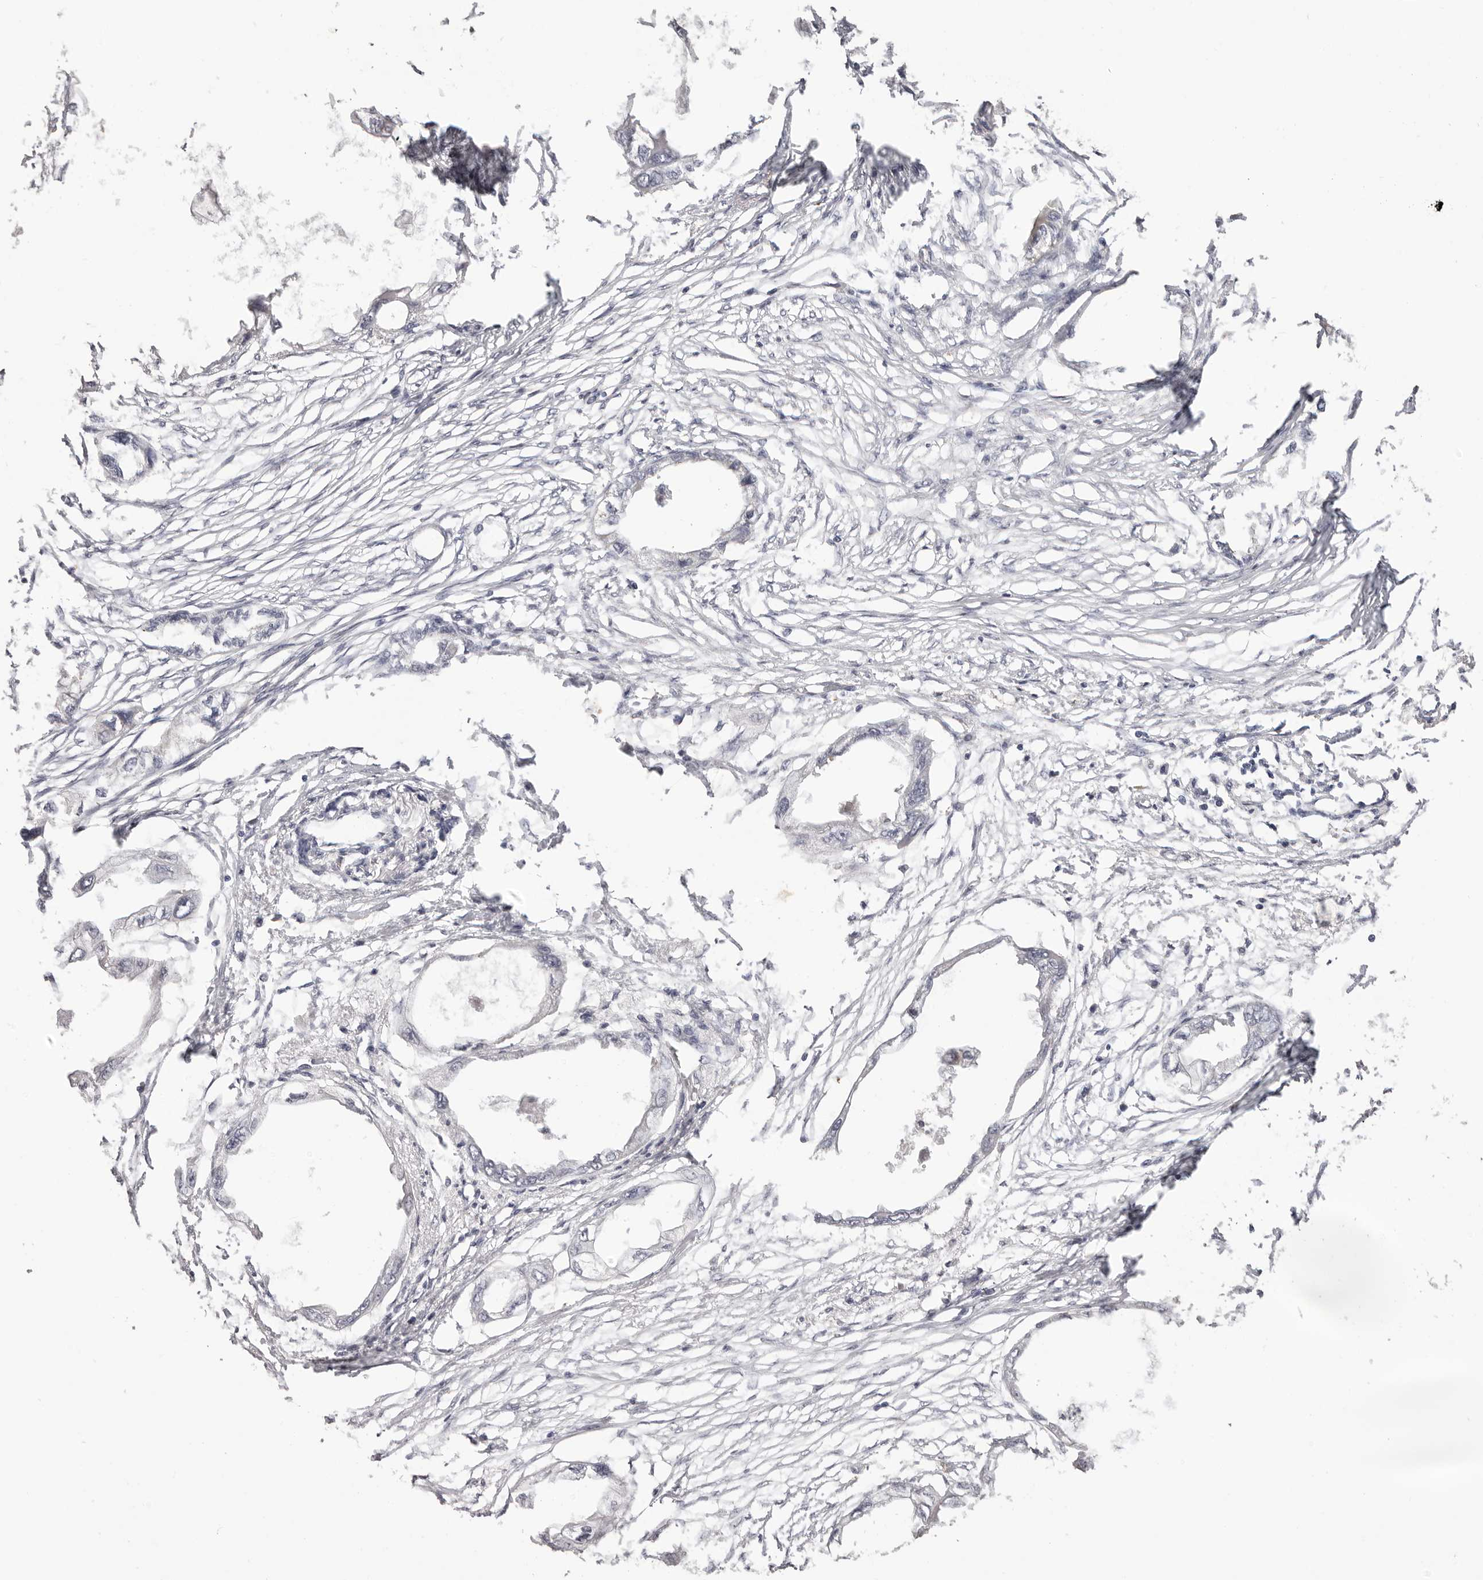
{"staining": {"intensity": "negative", "quantity": "none", "location": "none"}, "tissue": "endometrial cancer", "cell_type": "Tumor cells", "image_type": "cancer", "snomed": [{"axis": "morphology", "description": "Adenocarcinoma, NOS"}, {"axis": "morphology", "description": "Adenocarcinoma, metastatic, NOS"}, {"axis": "topography", "description": "Adipose tissue"}, {"axis": "topography", "description": "Endometrium"}], "caption": "This photomicrograph is of endometrial cancer stained with immunohistochemistry to label a protein in brown with the nuclei are counter-stained blue. There is no positivity in tumor cells.", "gene": "PCDHB6", "patient": {"sex": "female", "age": 67}}